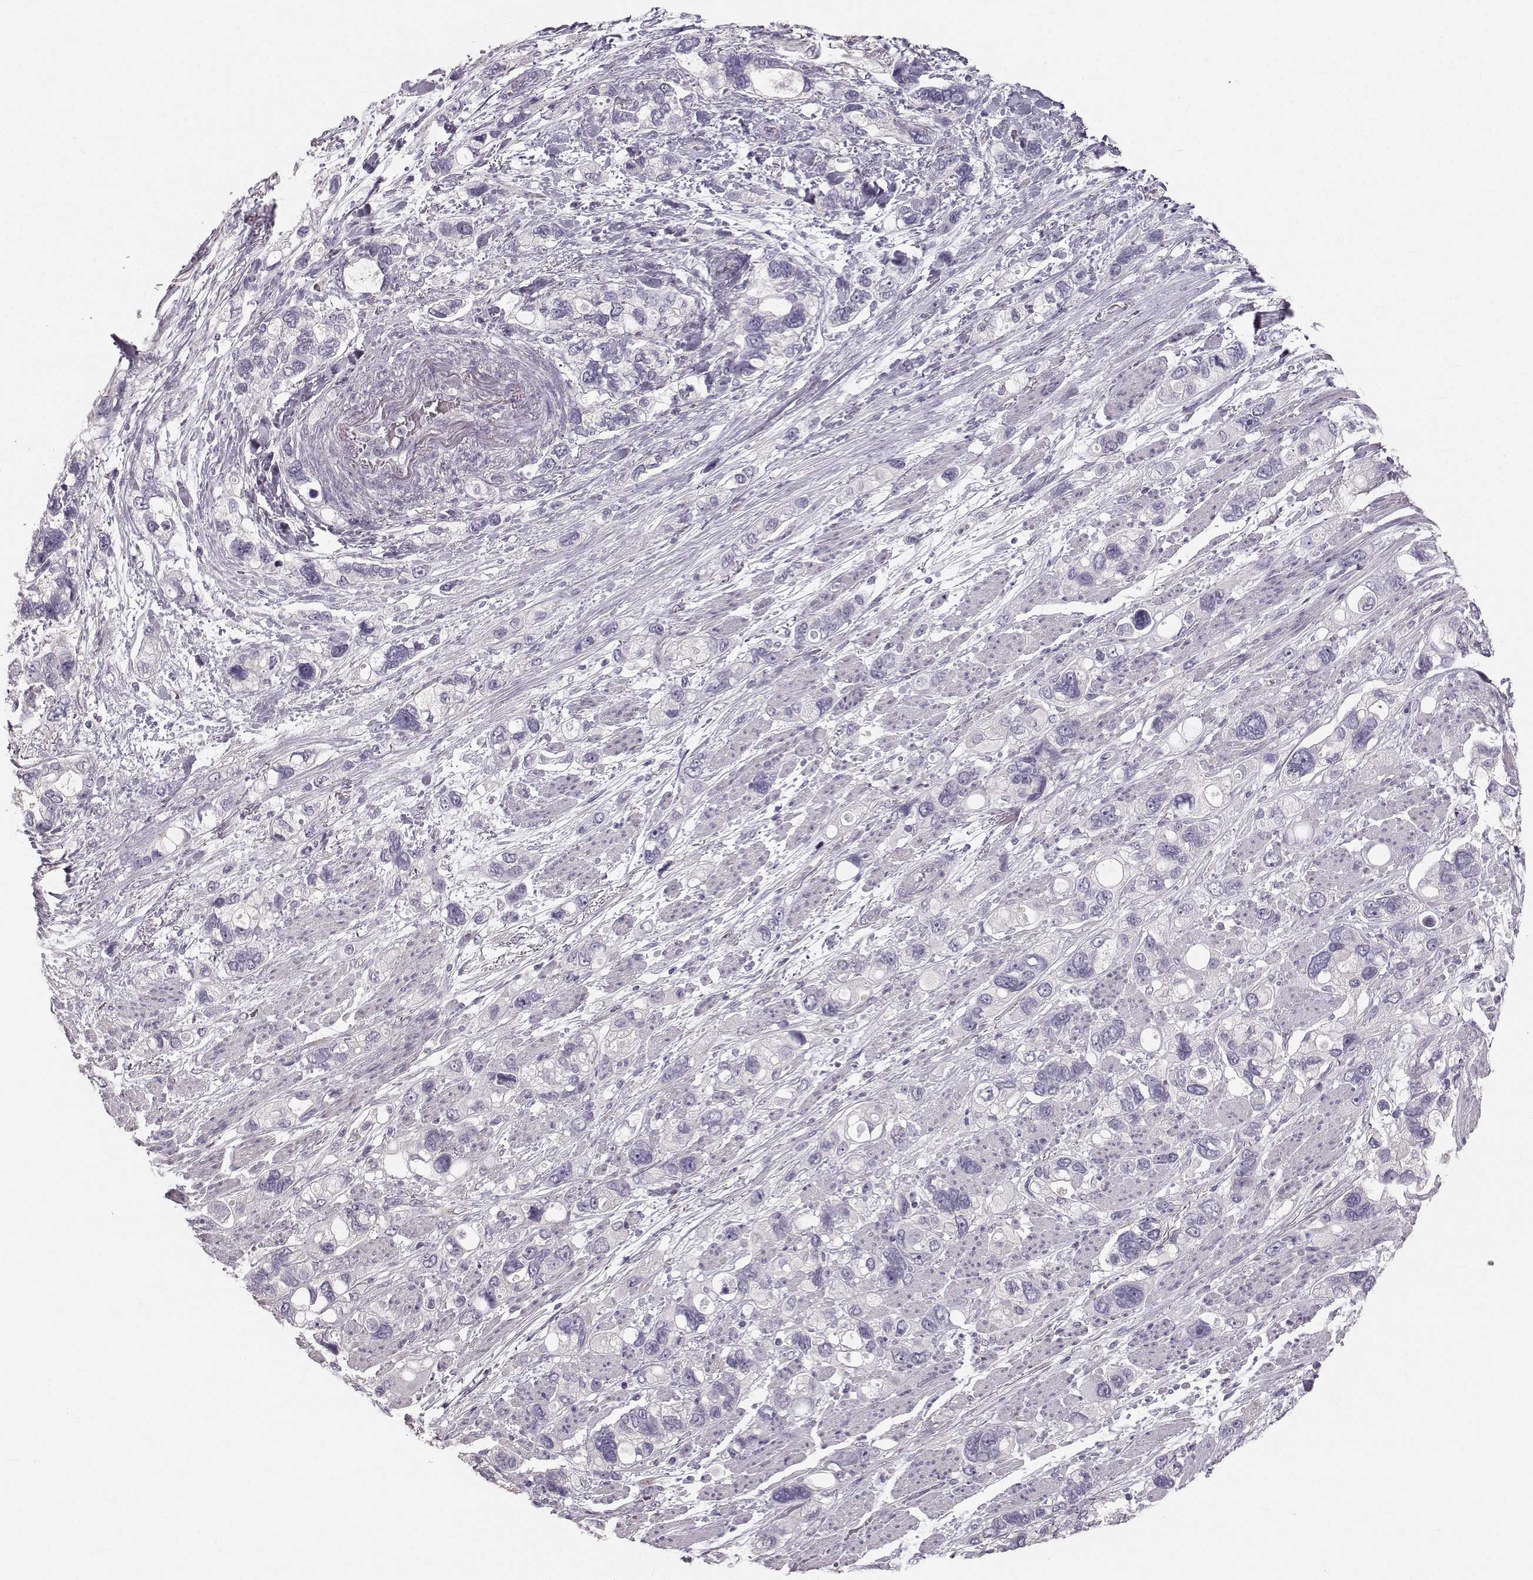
{"staining": {"intensity": "negative", "quantity": "none", "location": "none"}, "tissue": "stomach cancer", "cell_type": "Tumor cells", "image_type": "cancer", "snomed": [{"axis": "morphology", "description": "Adenocarcinoma, NOS"}, {"axis": "topography", "description": "Stomach, upper"}], "caption": "This is a histopathology image of immunohistochemistry (IHC) staining of stomach adenocarcinoma, which shows no expression in tumor cells.", "gene": "OIP5", "patient": {"sex": "female", "age": 81}}